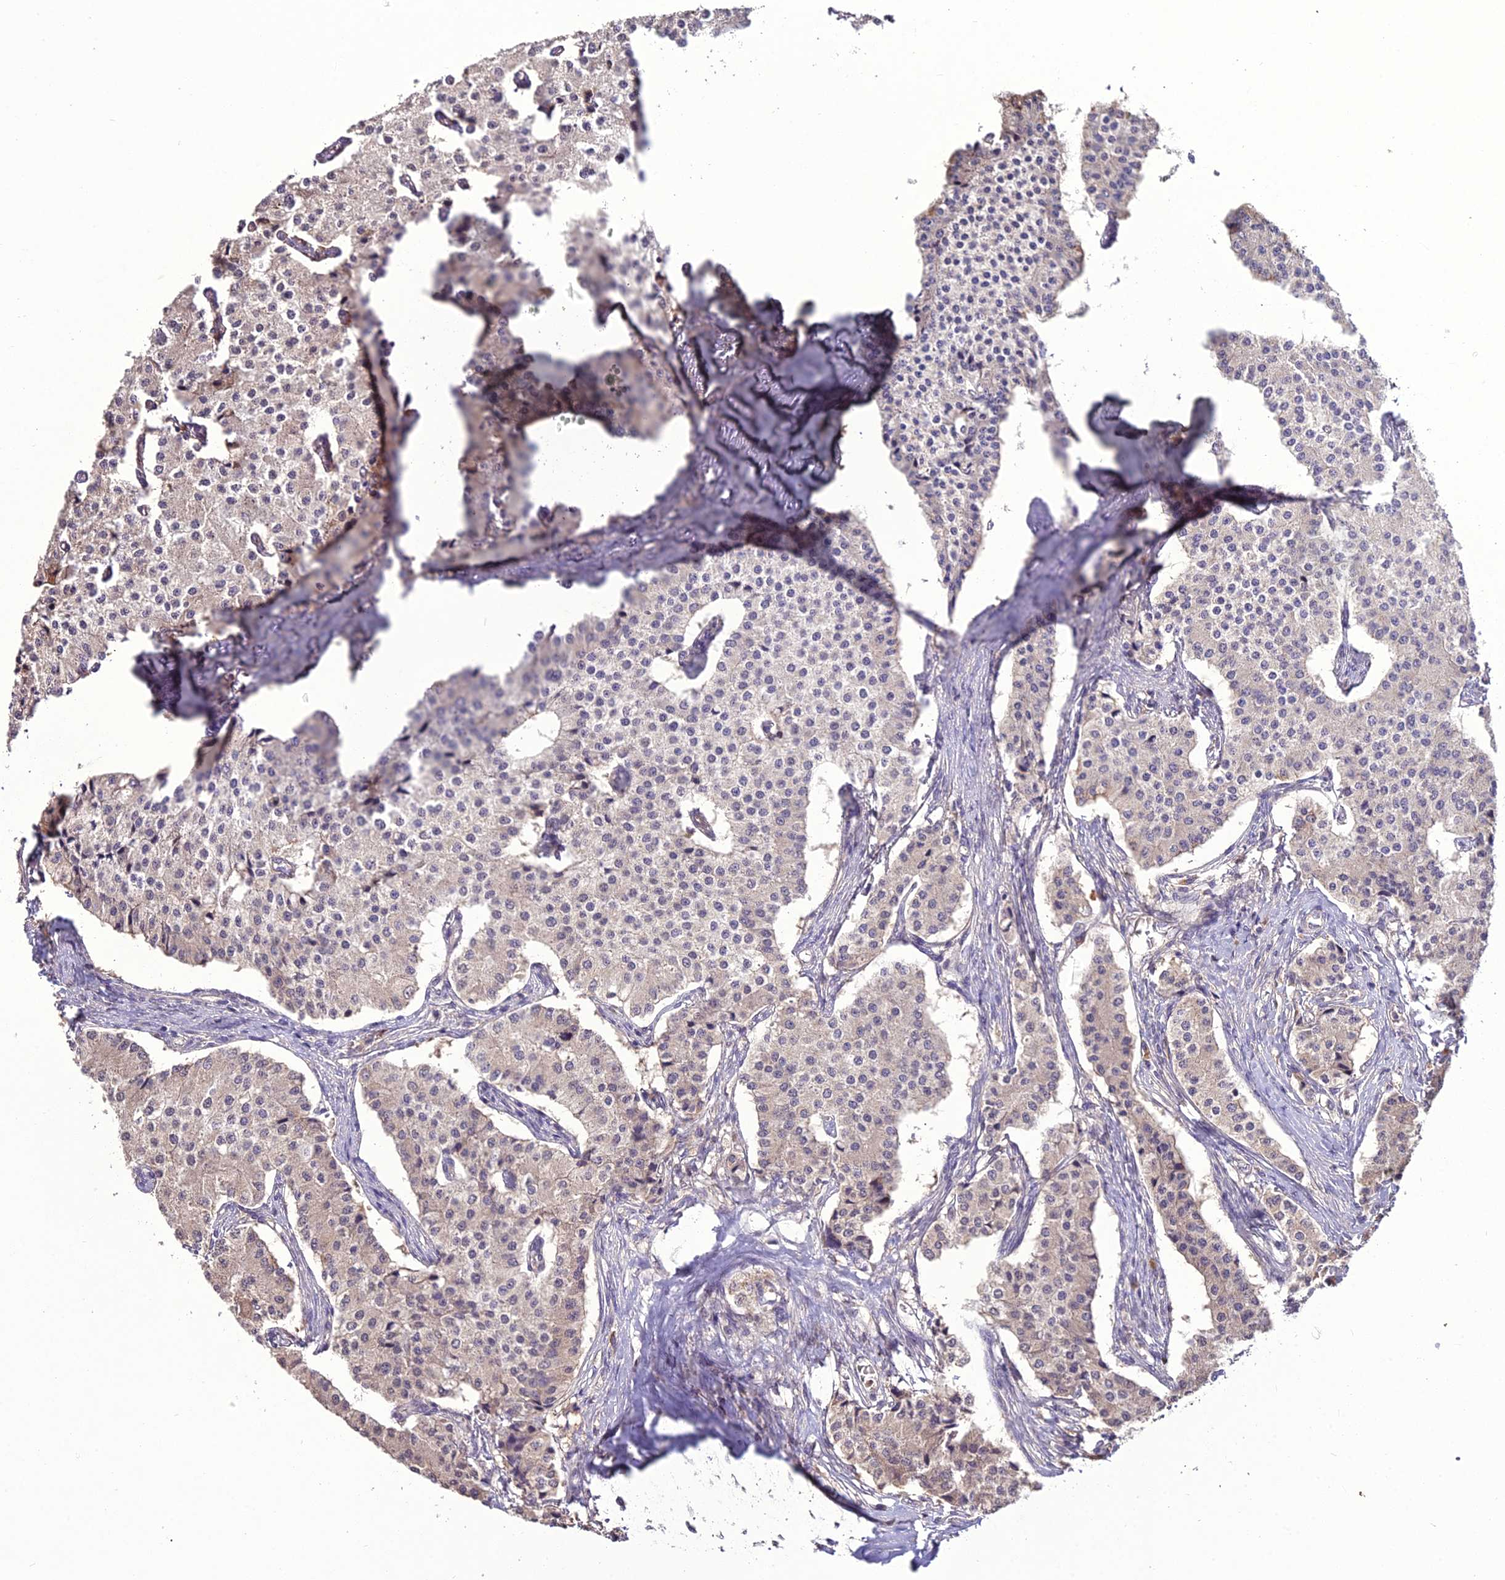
{"staining": {"intensity": "weak", "quantity": "25%-75%", "location": "cytoplasmic/membranous"}, "tissue": "carcinoid", "cell_type": "Tumor cells", "image_type": "cancer", "snomed": [{"axis": "morphology", "description": "Carcinoid, malignant, NOS"}, {"axis": "topography", "description": "Colon"}], "caption": "Human carcinoid (malignant) stained with a brown dye shows weak cytoplasmic/membranous positive expression in about 25%-75% of tumor cells.", "gene": "KCTD16", "patient": {"sex": "female", "age": 52}}